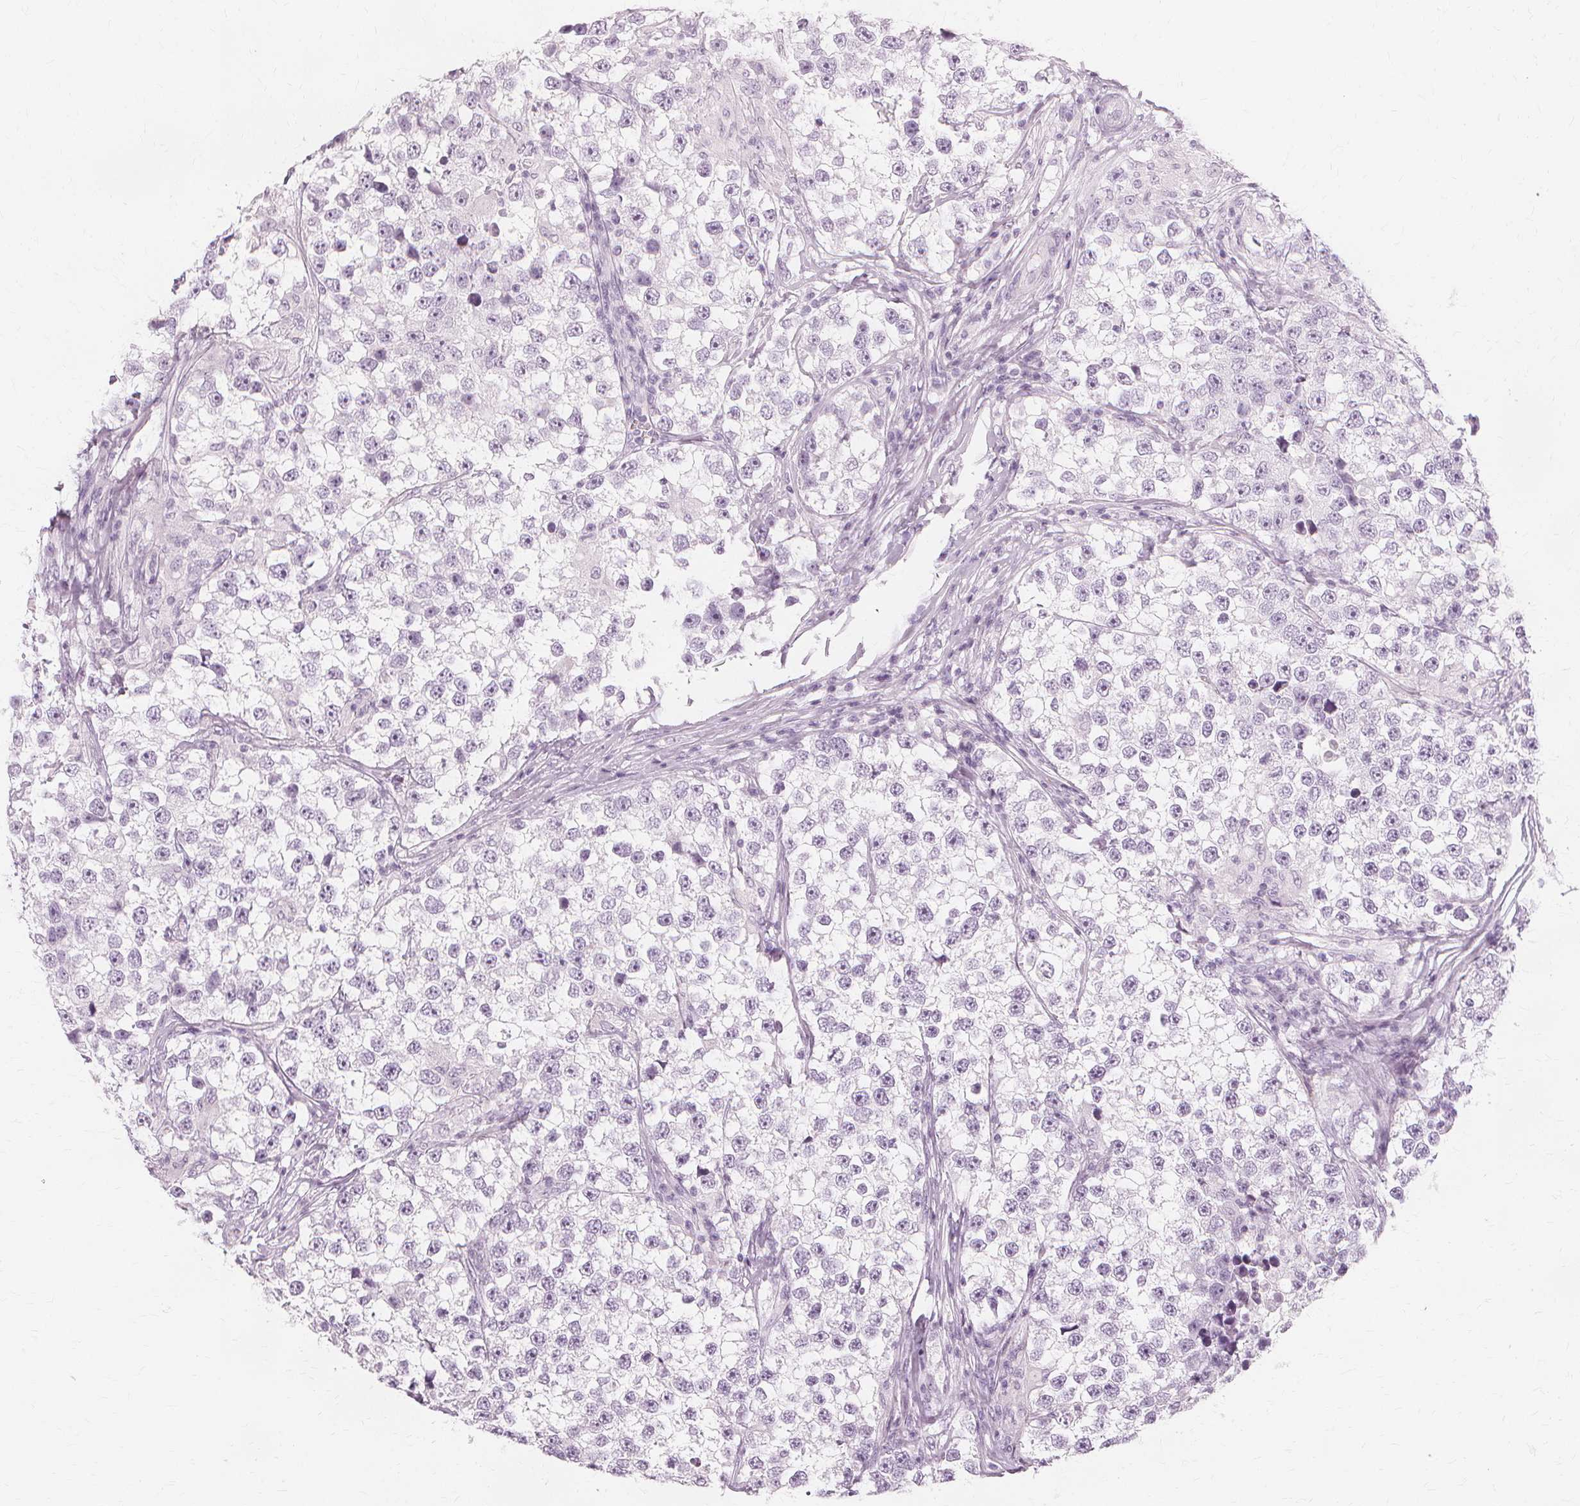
{"staining": {"intensity": "negative", "quantity": "none", "location": "none"}, "tissue": "testis cancer", "cell_type": "Tumor cells", "image_type": "cancer", "snomed": [{"axis": "morphology", "description": "Seminoma, NOS"}, {"axis": "topography", "description": "Testis"}], "caption": "Image shows no significant protein positivity in tumor cells of testis cancer. Nuclei are stained in blue.", "gene": "TFF1", "patient": {"sex": "male", "age": 46}}